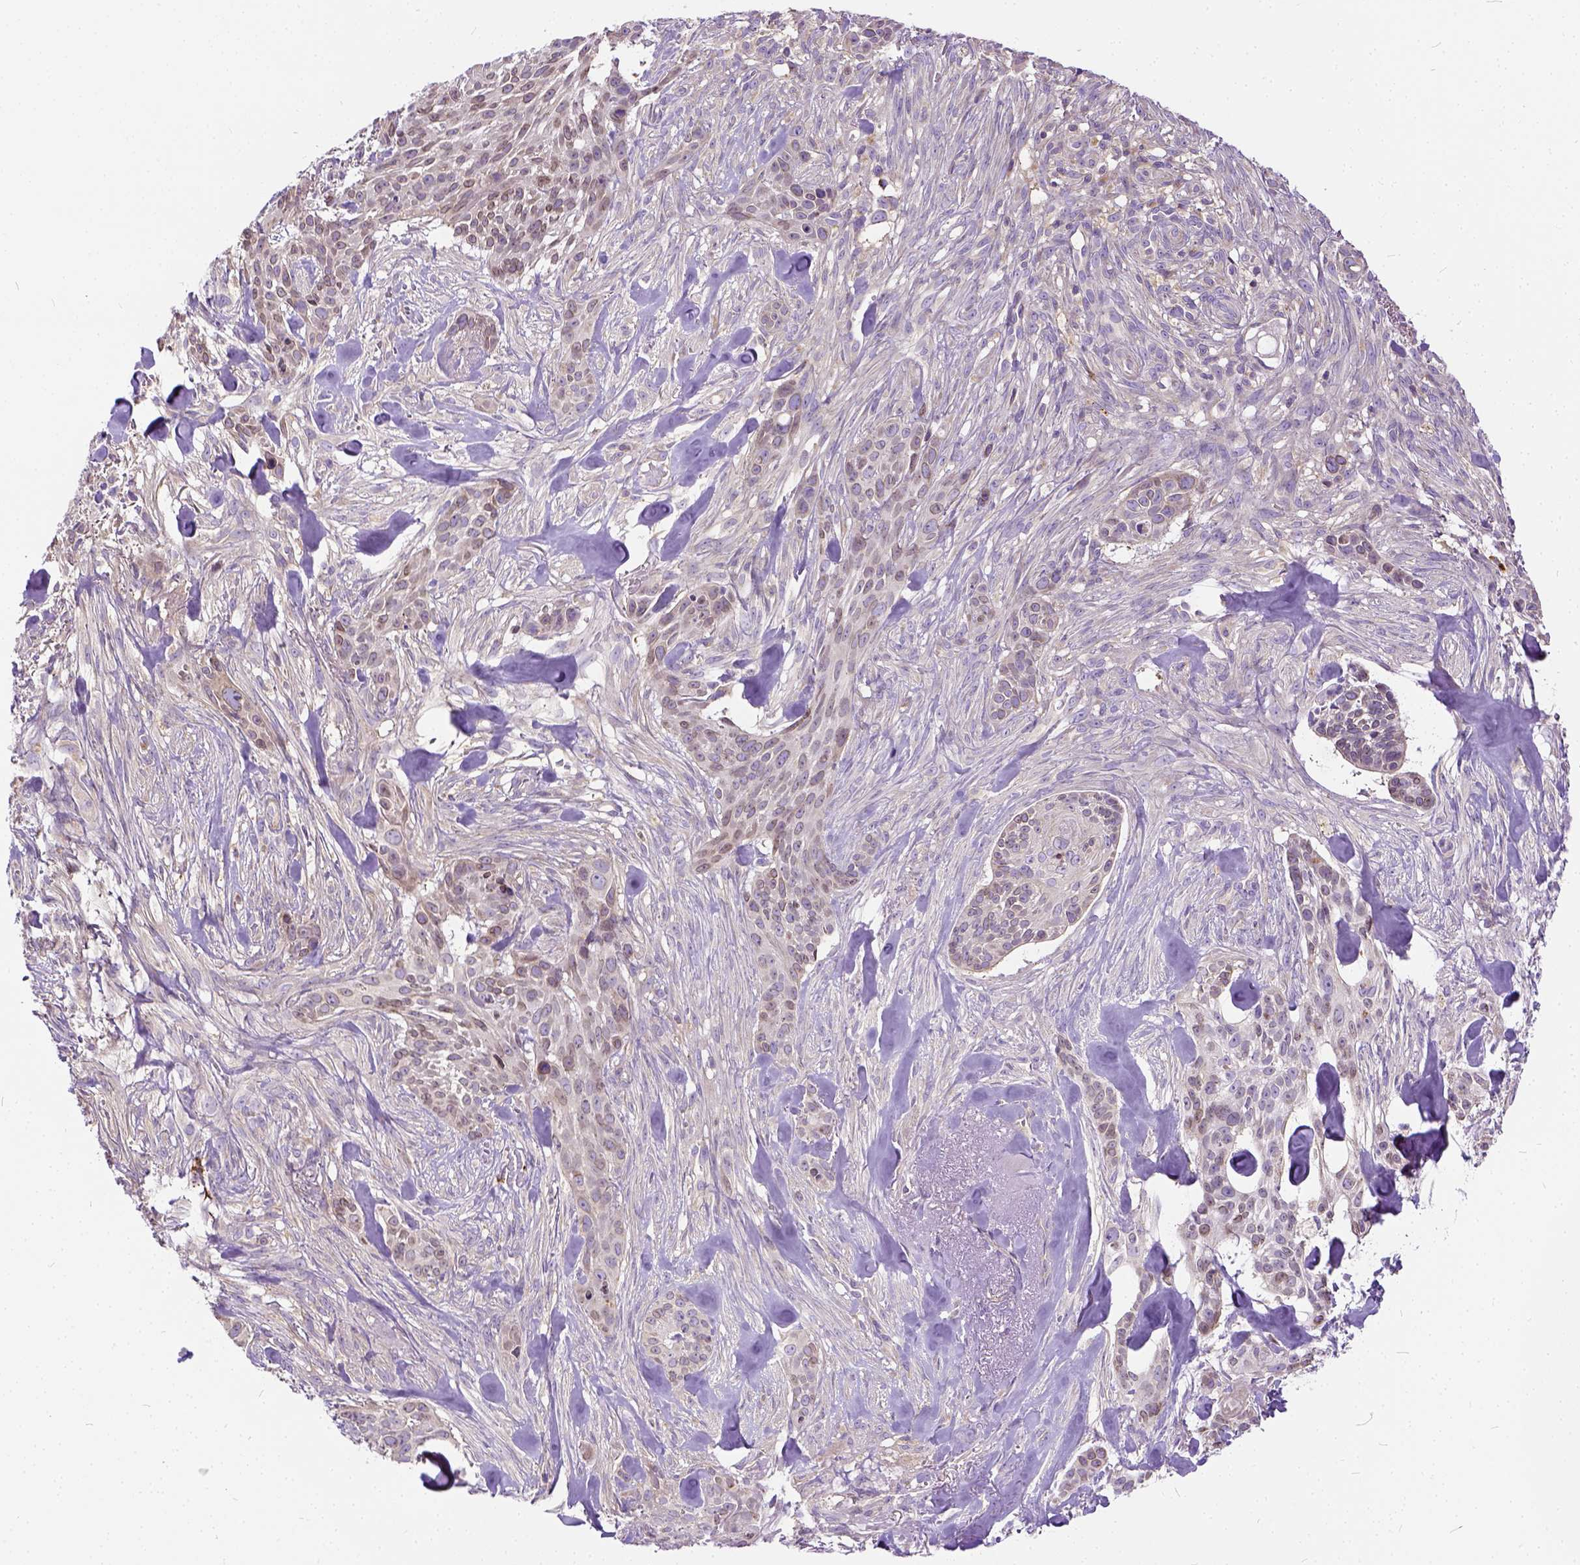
{"staining": {"intensity": "weak", "quantity": "25%-75%", "location": "cytoplasmic/membranous,nuclear"}, "tissue": "skin cancer", "cell_type": "Tumor cells", "image_type": "cancer", "snomed": [{"axis": "morphology", "description": "Basal cell carcinoma"}, {"axis": "topography", "description": "Skin"}], "caption": "This is an image of immunohistochemistry staining of basal cell carcinoma (skin), which shows weak expression in the cytoplasmic/membranous and nuclear of tumor cells.", "gene": "CADM4", "patient": {"sex": "male", "age": 87}}